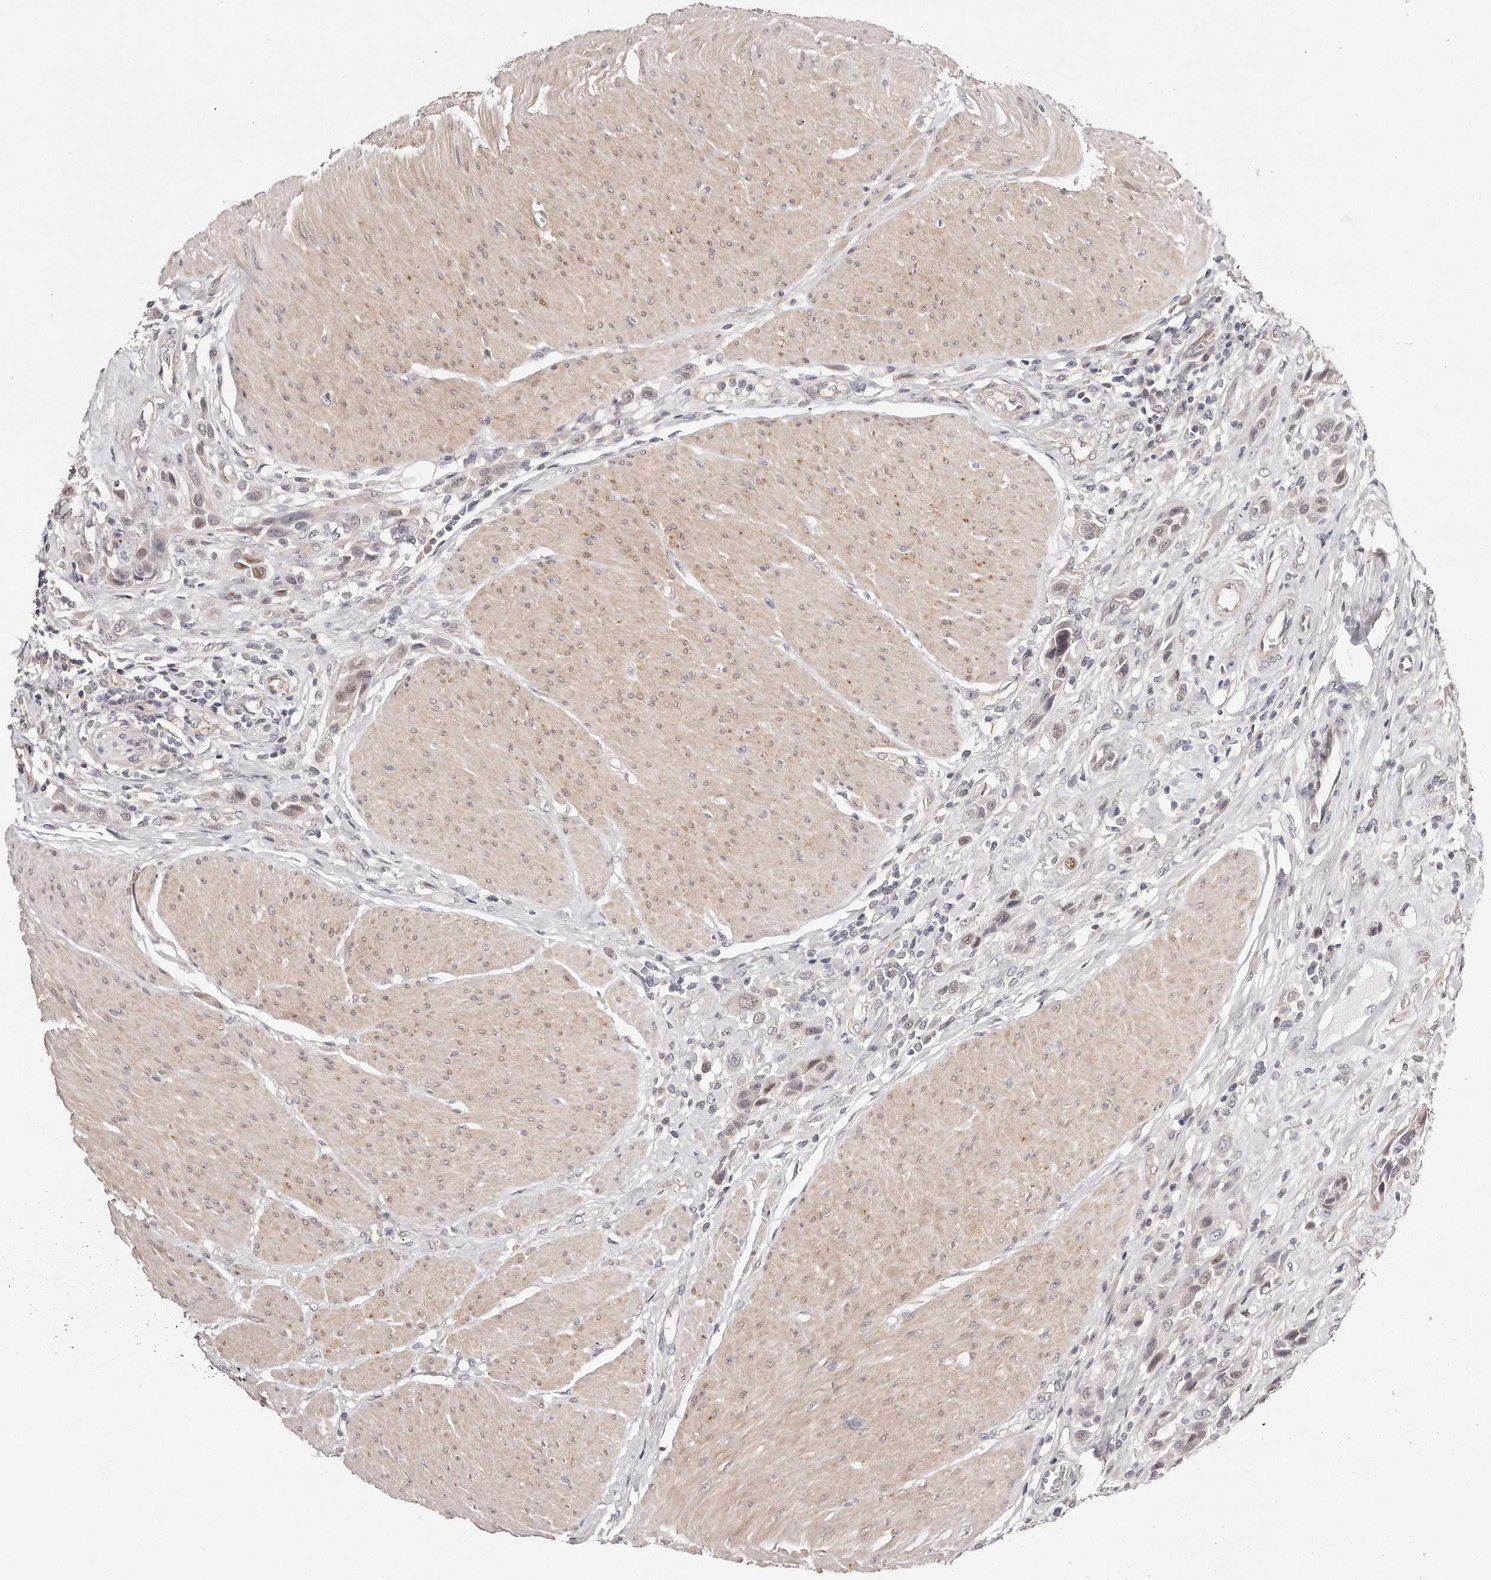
{"staining": {"intensity": "weak", "quantity": "<25%", "location": "nuclear"}, "tissue": "urothelial cancer", "cell_type": "Tumor cells", "image_type": "cancer", "snomed": [{"axis": "morphology", "description": "Urothelial carcinoma, High grade"}, {"axis": "topography", "description": "Urinary bladder"}], "caption": "A micrograph of urothelial cancer stained for a protein demonstrates no brown staining in tumor cells.", "gene": "CASZ1", "patient": {"sex": "male", "age": 50}}